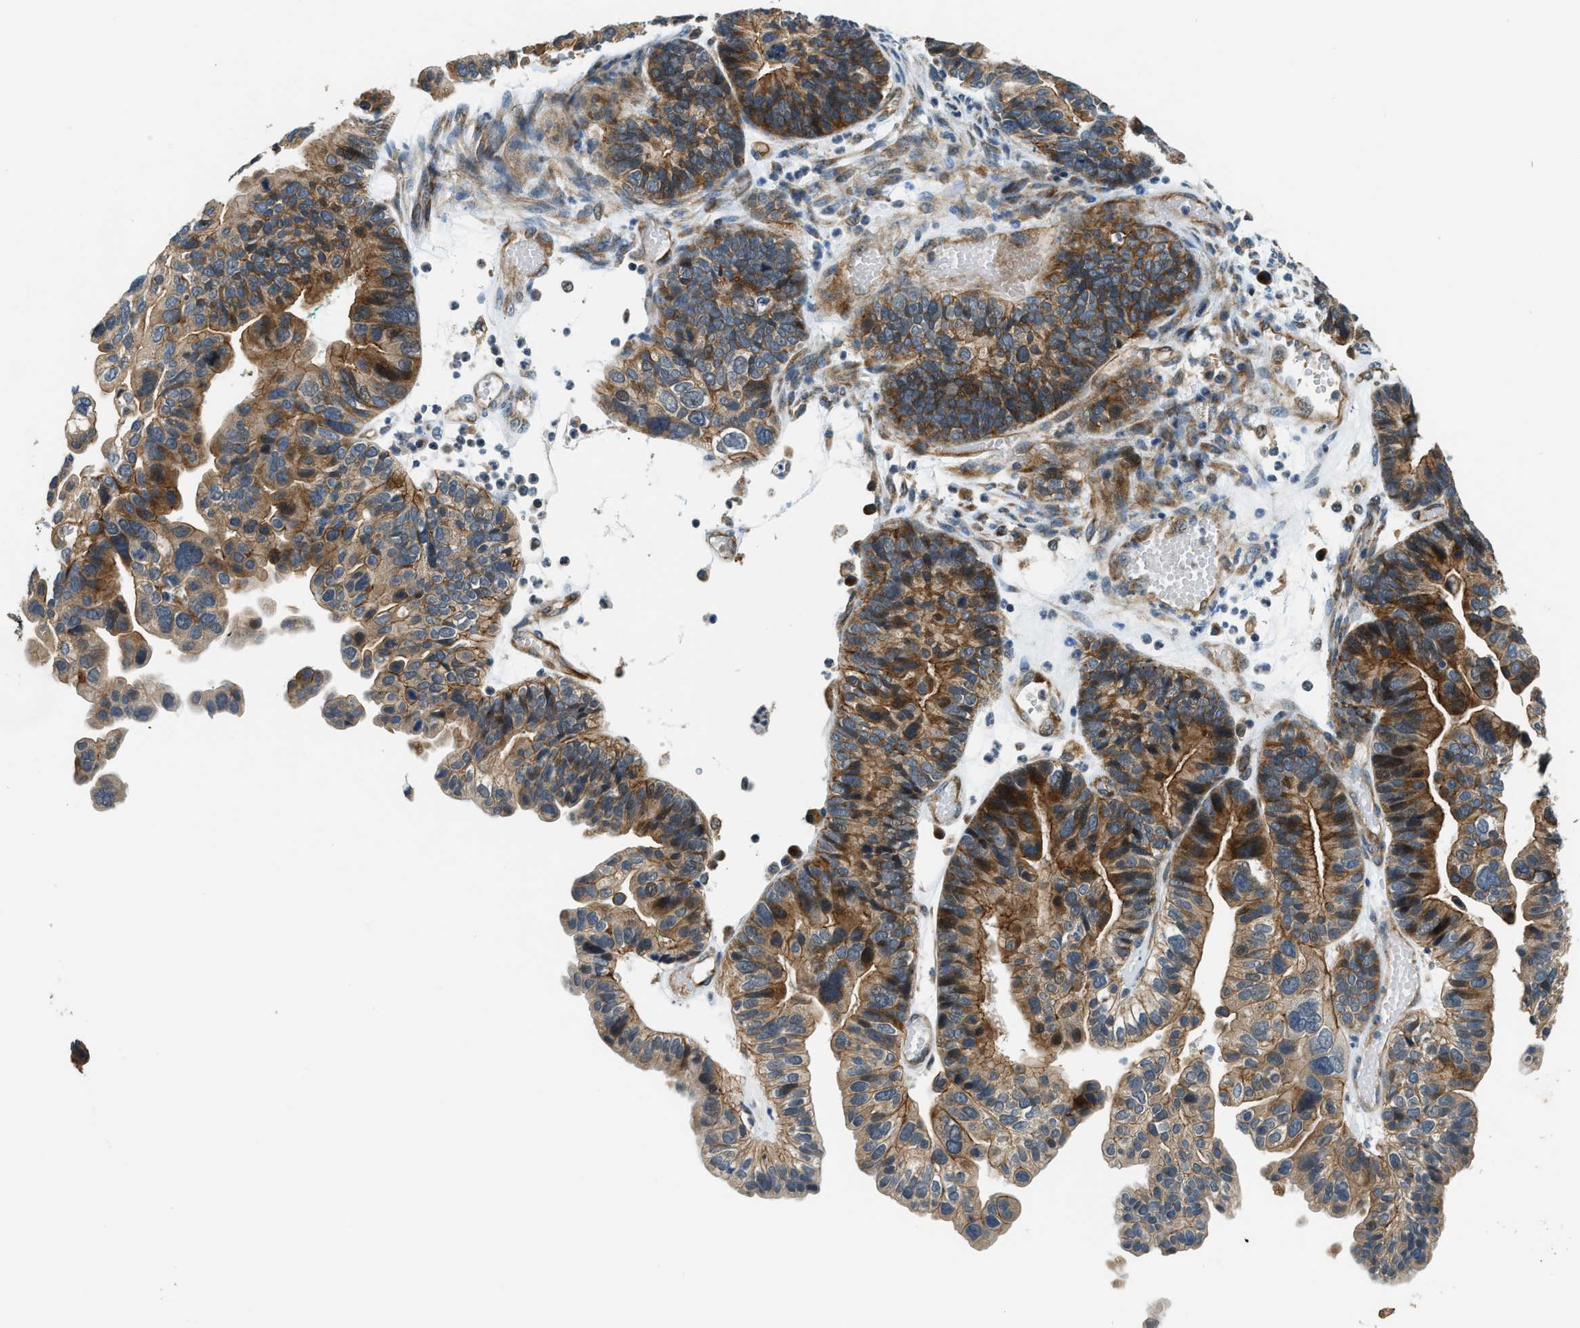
{"staining": {"intensity": "strong", "quantity": ">75%", "location": "cytoplasmic/membranous"}, "tissue": "ovarian cancer", "cell_type": "Tumor cells", "image_type": "cancer", "snomed": [{"axis": "morphology", "description": "Cystadenocarcinoma, serous, NOS"}, {"axis": "topography", "description": "Ovary"}], "caption": "DAB (3,3'-diaminobenzidine) immunohistochemical staining of human ovarian serous cystadenocarcinoma exhibits strong cytoplasmic/membranous protein positivity in about >75% of tumor cells. The staining is performed using DAB brown chromogen to label protein expression. The nuclei are counter-stained blue using hematoxylin.", "gene": "ALOX12", "patient": {"sex": "female", "age": 56}}